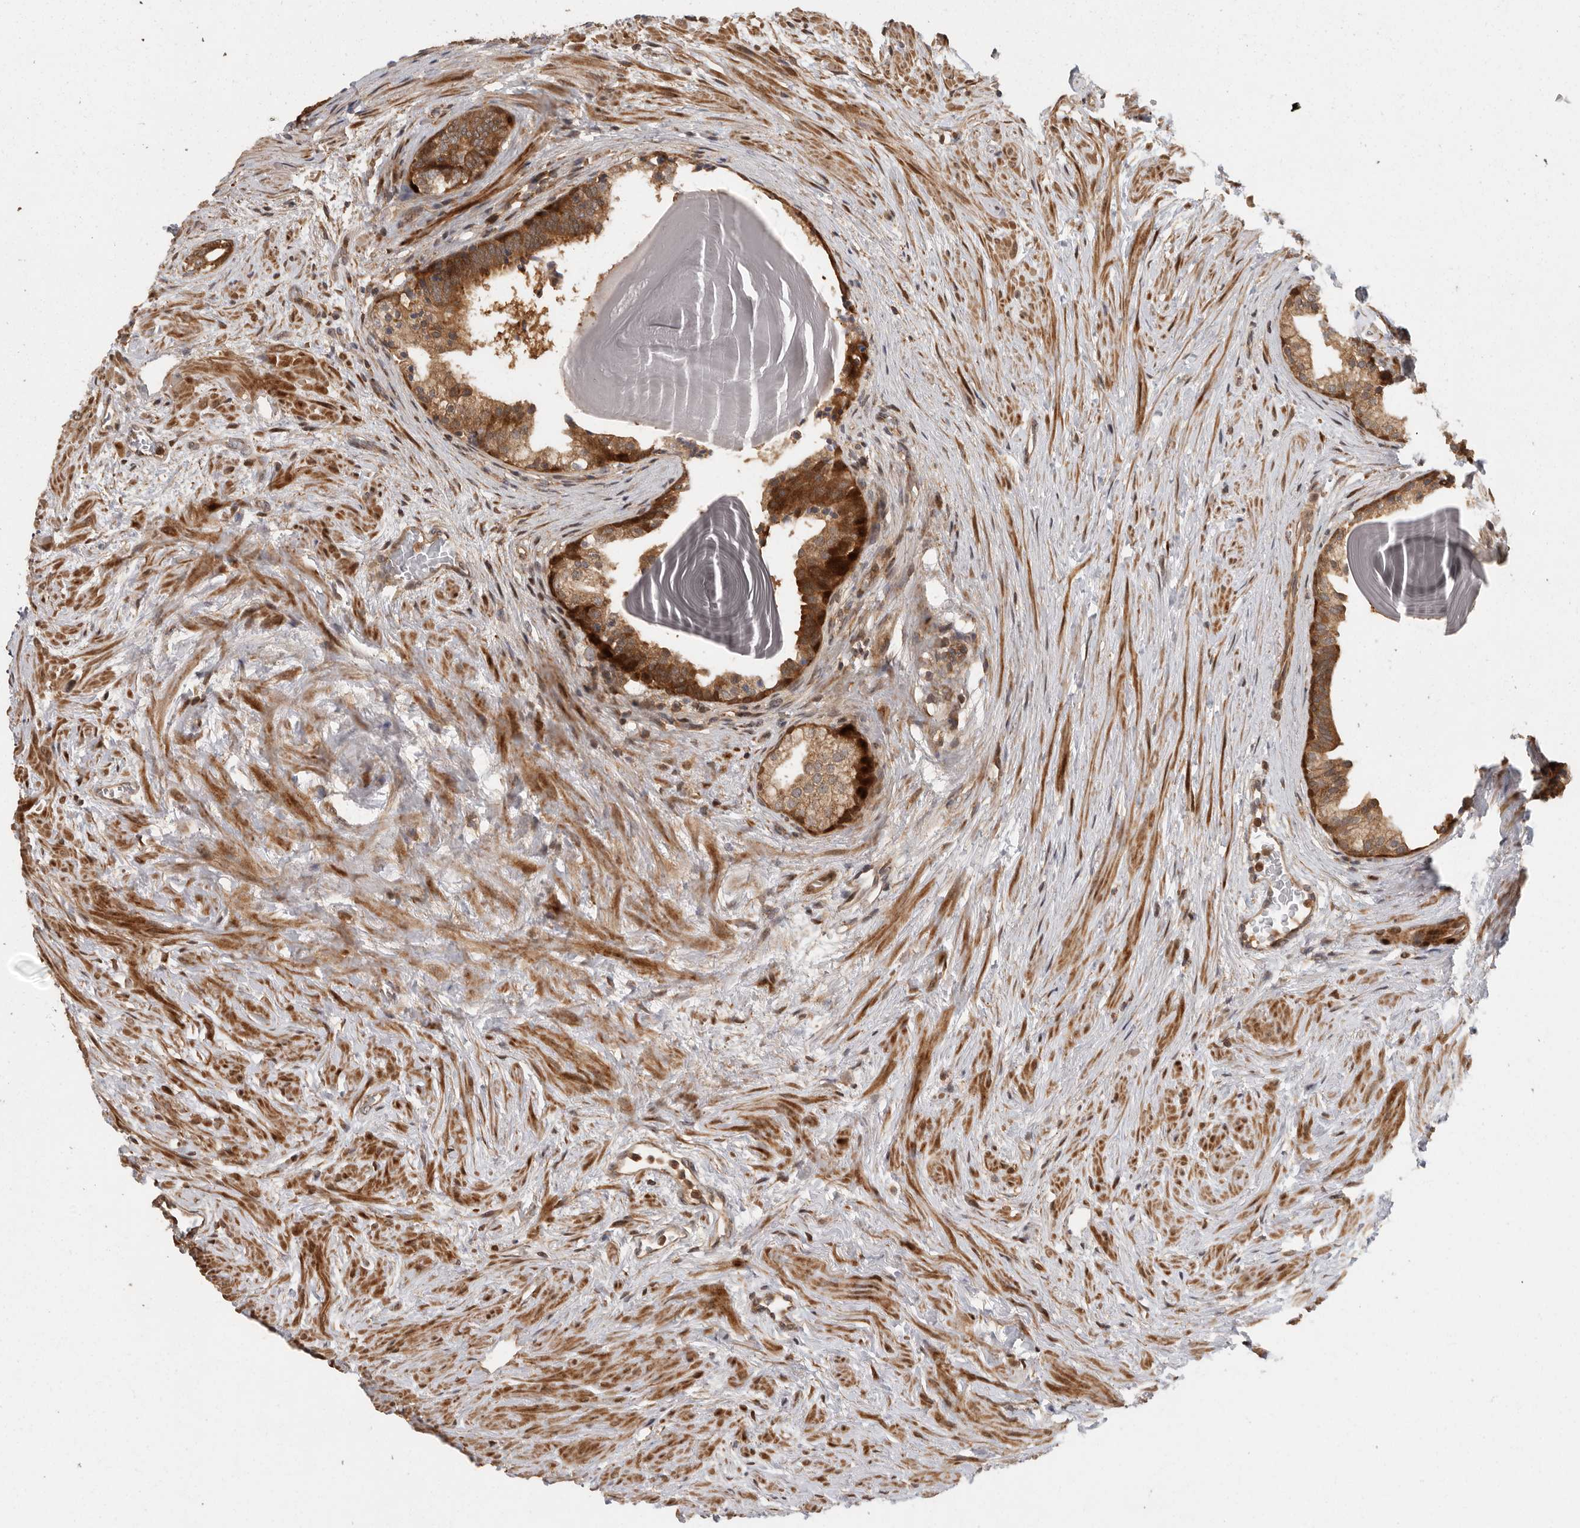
{"staining": {"intensity": "moderate", "quantity": ">75%", "location": "cytoplasmic/membranous"}, "tissue": "prostate", "cell_type": "Glandular cells", "image_type": "normal", "snomed": [{"axis": "morphology", "description": "Normal tissue, NOS"}, {"axis": "topography", "description": "Prostate"}], "caption": "Protein expression analysis of benign human prostate reveals moderate cytoplasmic/membranous staining in about >75% of glandular cells.", "gene": "SWT1", "patient": {"sex": "male", "age": 48}}